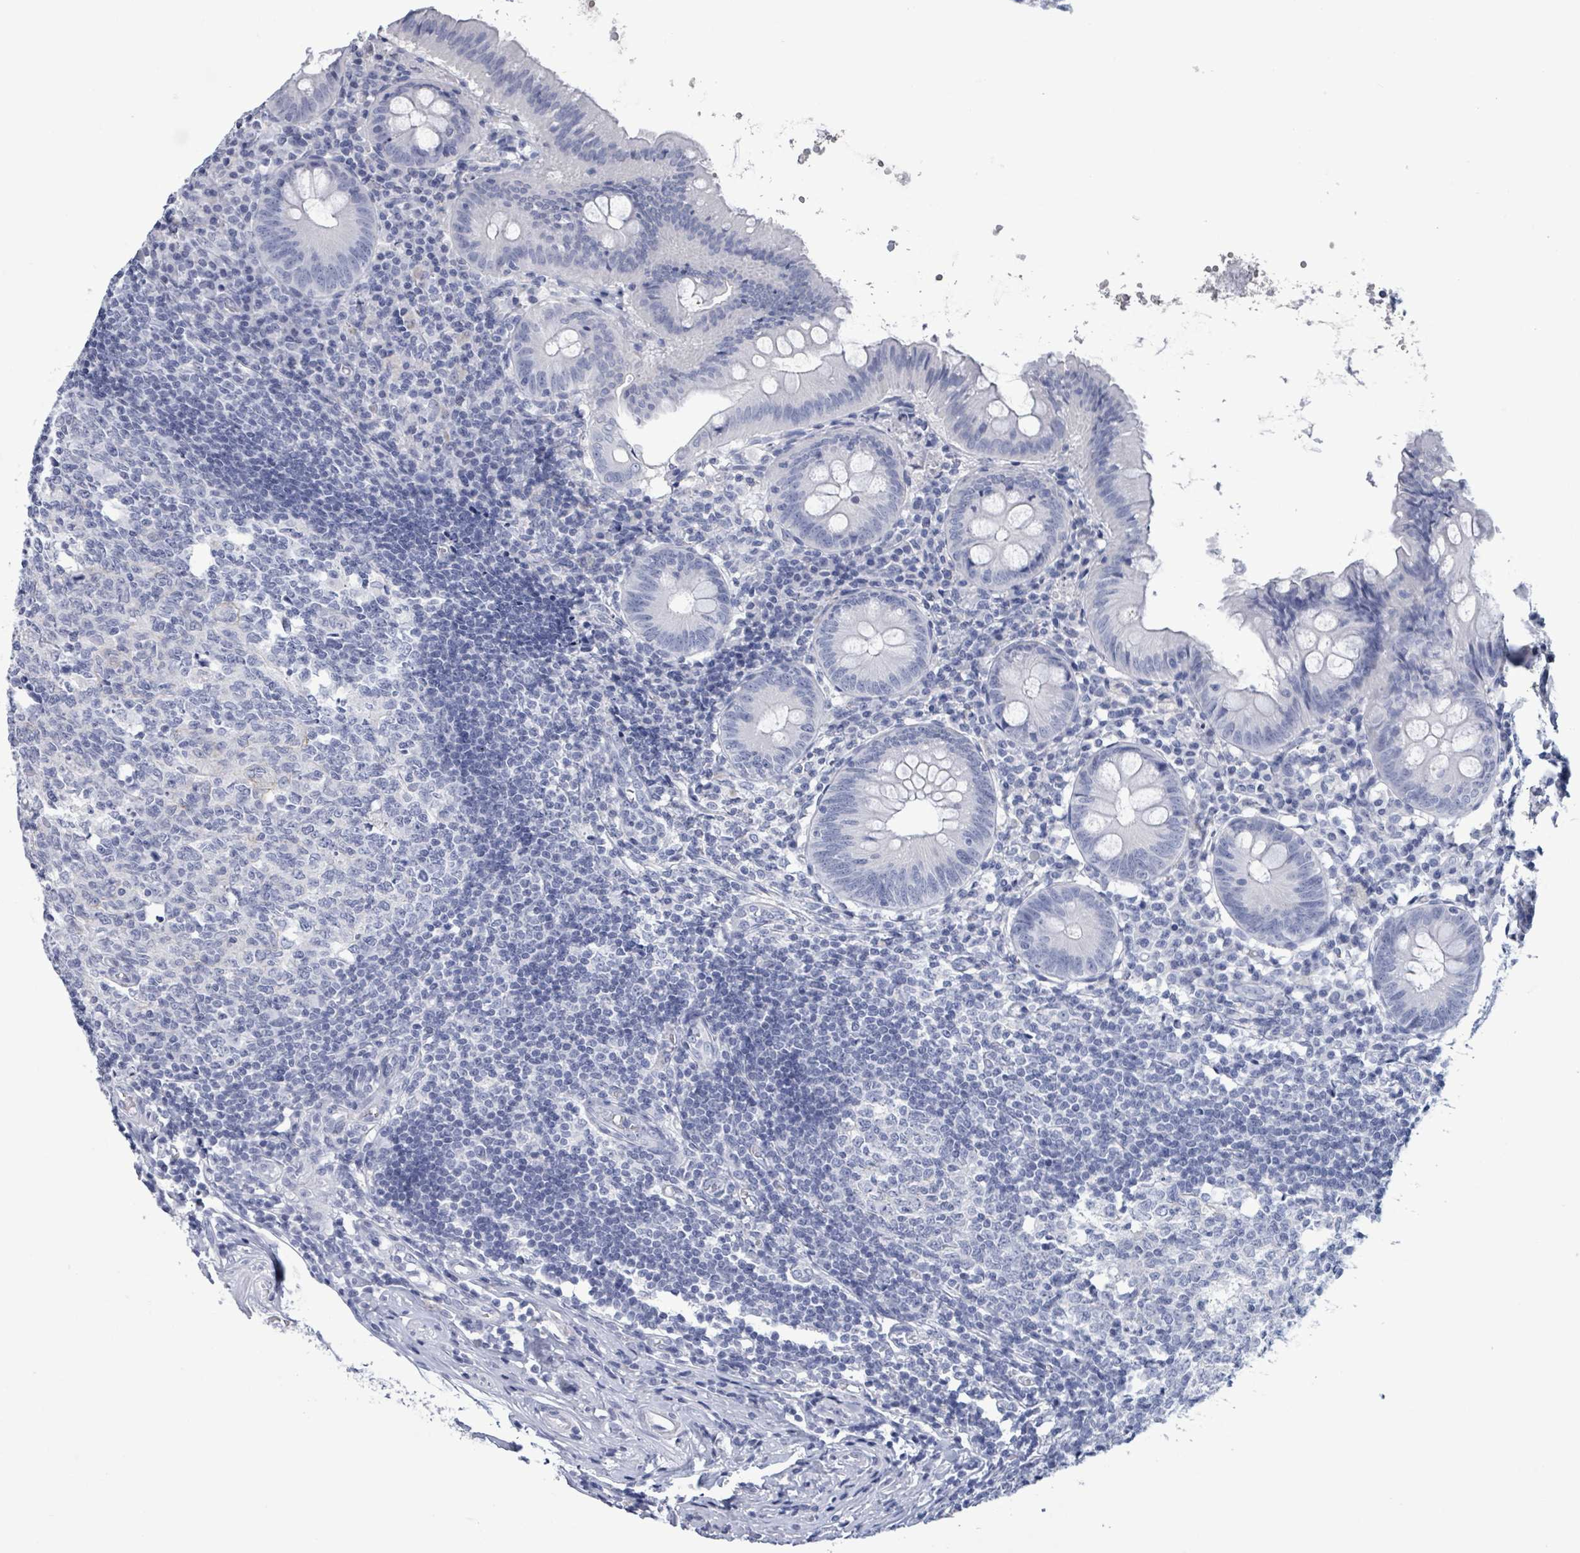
{"staining": {"intensity": "negative", "quantity": "none", "location": "none"}, "tissue": "appendix", "cell_type": "Glandular cells", "image_type": "normal", "snomed": [{"axis": "morphology", "description": "Normal tissue, NOS"}, {"axis": "topography", "description": "Appendix"}], "caption": "High power microscopy image of an immunohistochemistry (IHC) micrograph of normal appendix, revealing no significant positivity in glandular cells. Nuclei are stained in blue.", "gene": "NKX2", "patient": {"sex": "female", "age": 54}}